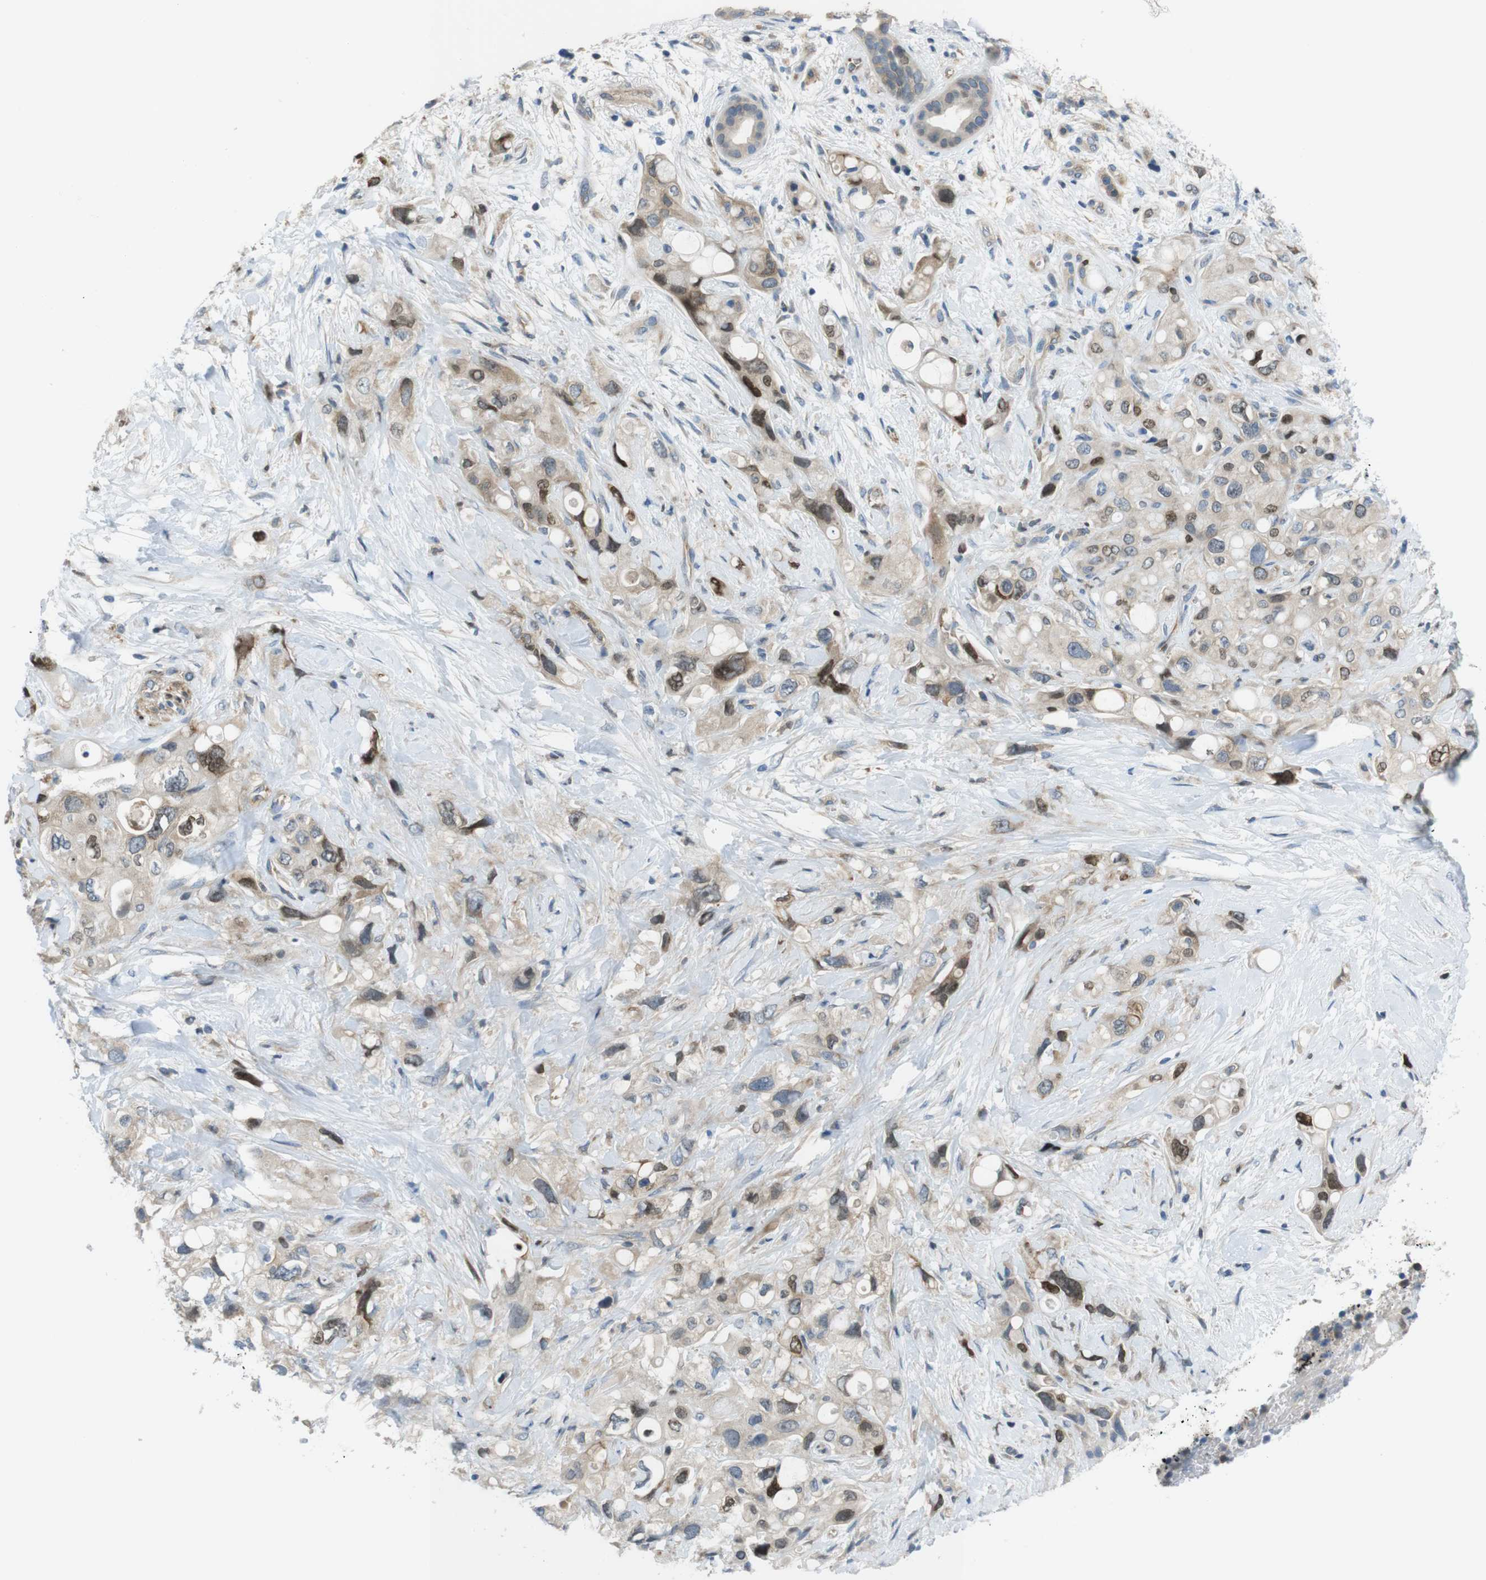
{"staining": {"intensity": "weak", "quantity": ">75%", "location": "cytoplasmic/membranous,nuclear"}, "tissue": "pancreatic cancer", "cell_type": "Tumor cells", "image_type": "cancer", "snomed": [{"axis": "morphology", "description": "Adenocarcinoma, NOS"}, {"axis": "topography", "description": "Pancreas"}], "caption": "High-magnification brightfield microscopy of pancreatic adenocarcinoma stained with DAB (brown) and counterstained with hematoxylin (blue). tumor cells exhibit weak cytoplasmic/membranous and nuclear positivity is appreciated in approximately>75% of cells.", "gene": "PCDH10", "patient": {"sex": "female", "age": 56}}